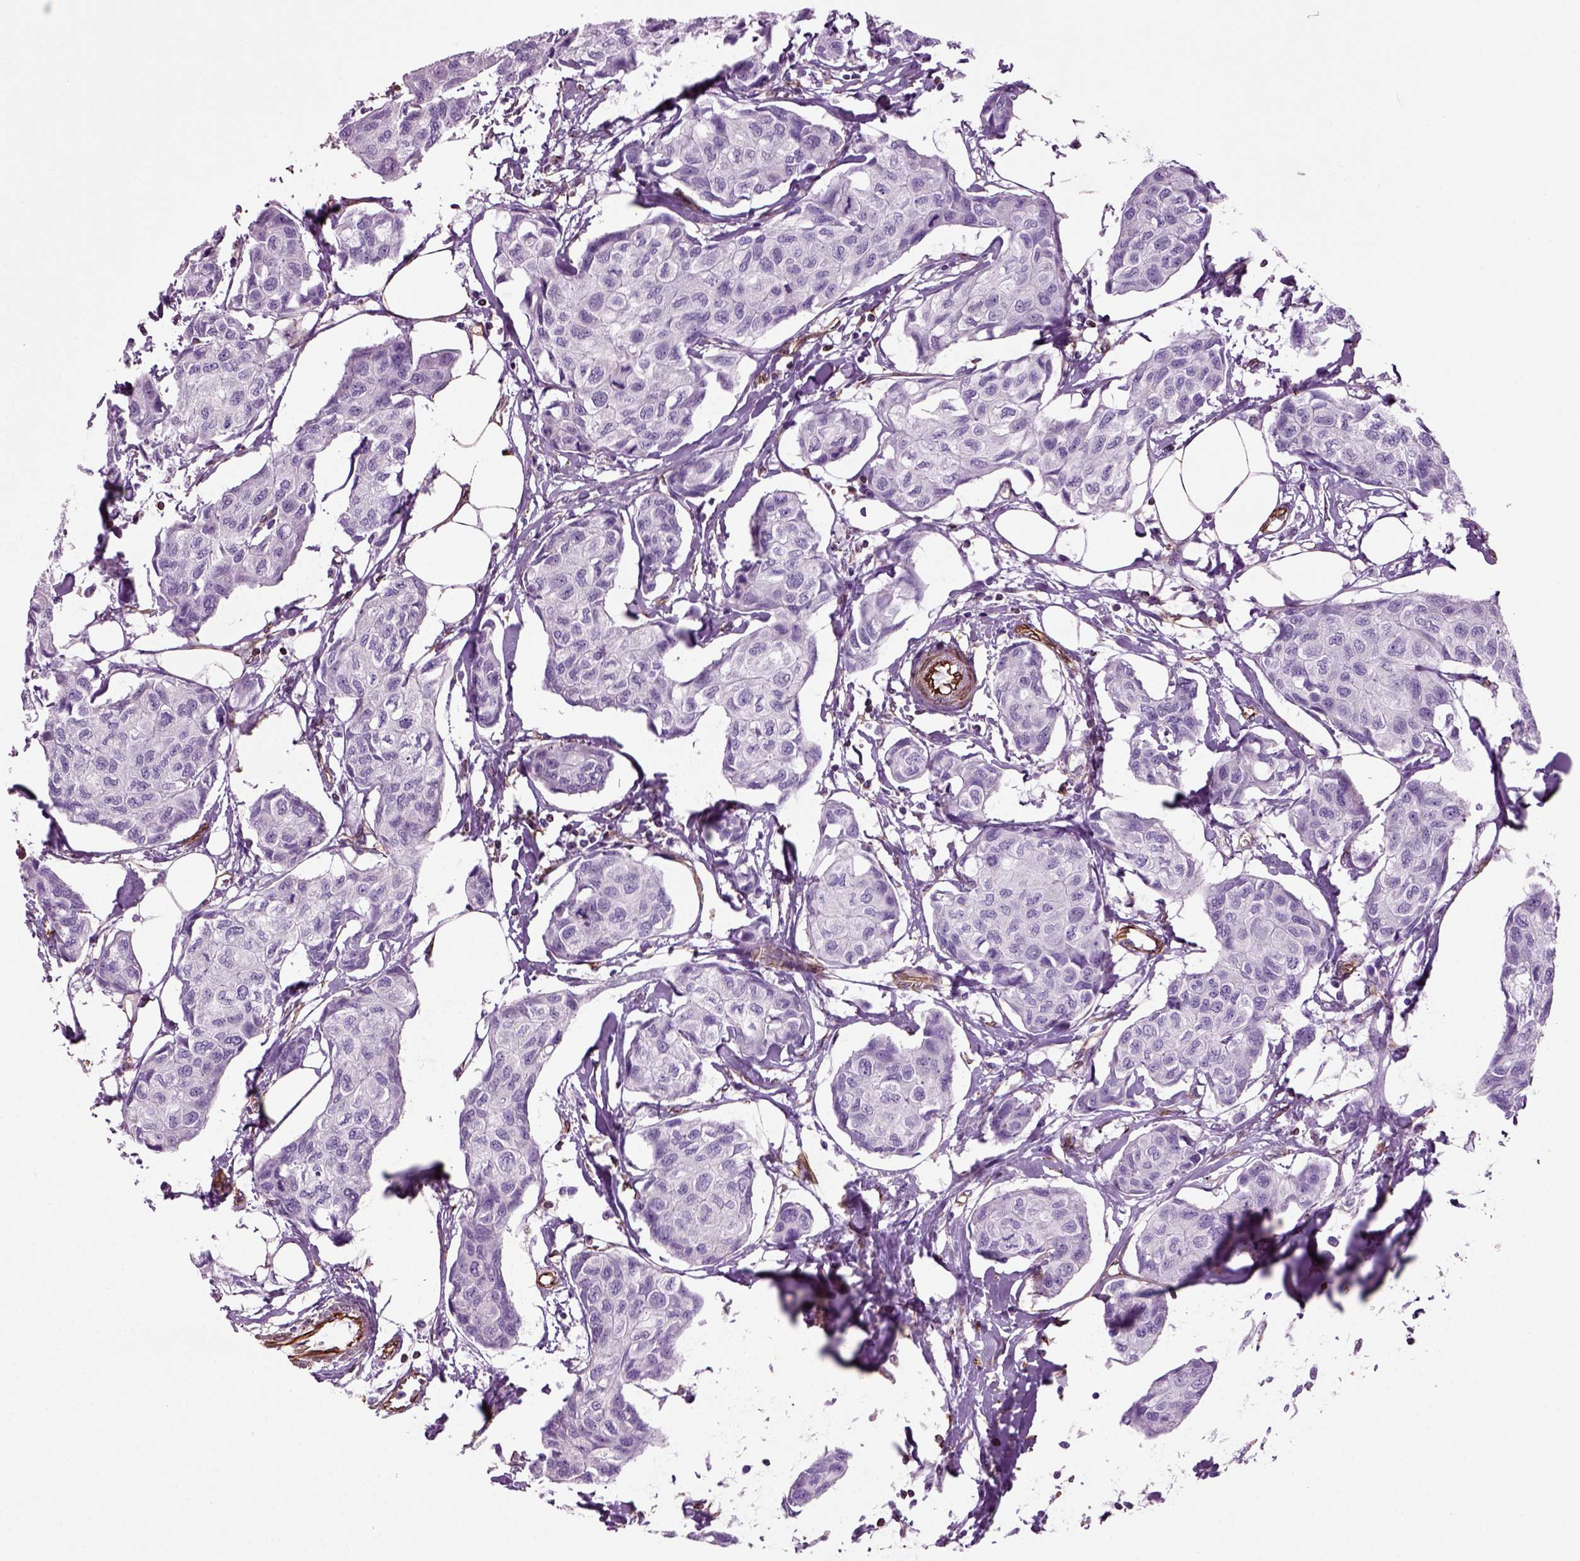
{"staining": {"intensity": "negative", "quantity": "none", "location": "none"}, "tissue": "breast cancer", "cell_type": "Tumor cells", "image_type": "cancer", "snomed": [{"axis": "morphology", "description": "Duct carcinoma"}, {"axis": "topography", "description": "Breast"}], "caption": "Protein analysis of breast cancer (invasive ductal carcinoma) shows no significant staining in tumor cells.", "gene": "ACER3", "patient": {"sex": "female", "age": 80}}